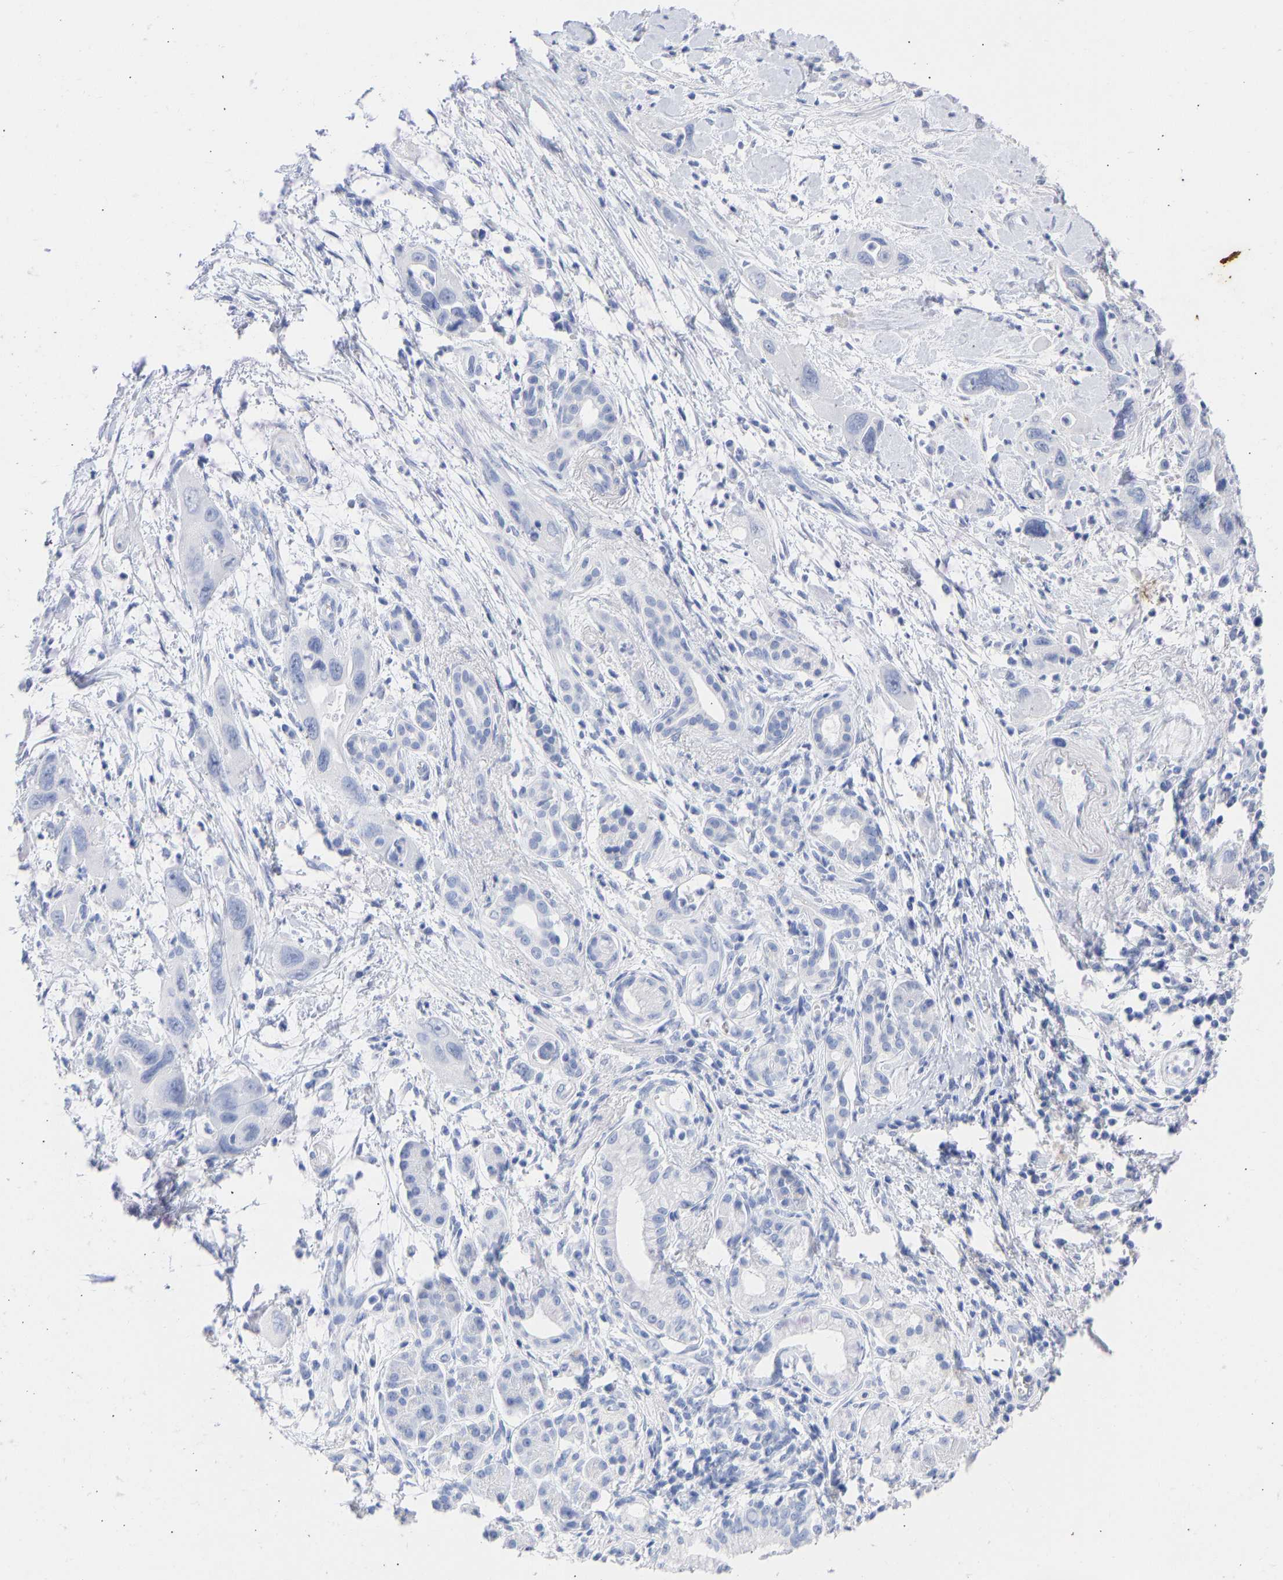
{"staining": {"intensity": "negative", "quantity": "none", "location": "none"}, "tissue": "pancreatic cancer", "cell_type": "Tumor cells", "image_type": "cancer", "snomed": [{"axis": "morphology", "description": "Adenocarcinoma, NOS"}, {"axis": "topography", "description": "Pancreas"}], "caption": "Immunohistochemistry of human pancreatic cancer (adenocarcinoma) displays no positivity in tumor cells. Brightfield microscopy of immunohistochemistry stained with DAB (brown) and hematoxylin (blue), captured at high magnification.", "gene": "KRT1", "patient": {"sex": "female", "age": 70}}